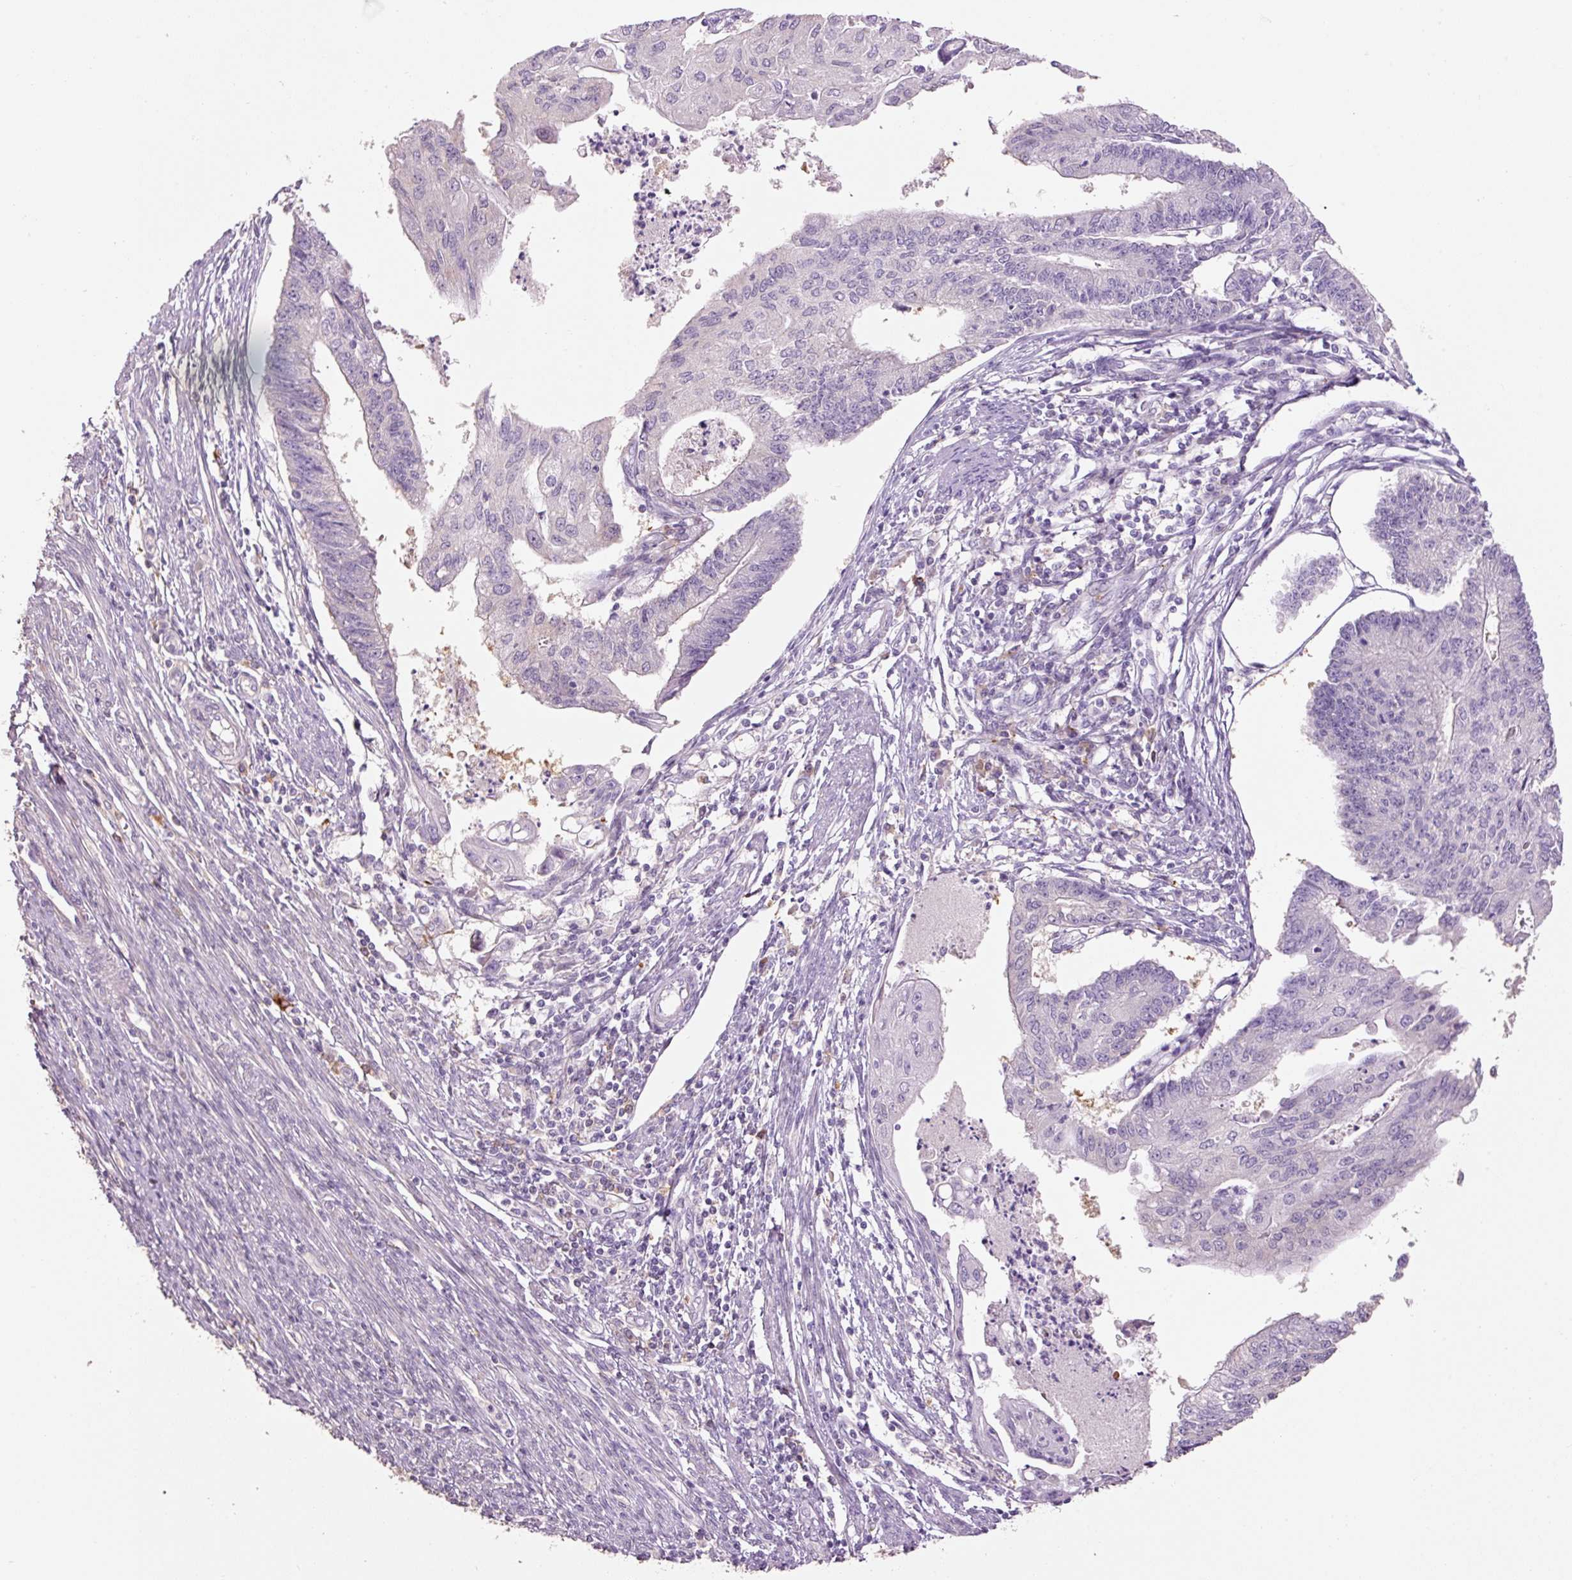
{"staining": {"intensity": "negative", "quantity": "none", "location": "none"}, "tissue": "endometrial cancer", "cell_type": "Tumor cells", "image_type": "cancer", "snomed": [{"axis": "morphology", "description": "Adenocarcinoma, NOS"}, {"axis": "topography", "description": "Endometrium"}], "caption": "Immunohistochemistry histopathology image of endometrial cancer stained for a protein (brown), which shows no staining in tumor cells. (Brightfield microscopy of DAB (3,3'-diaminobenzidine) IHC at high magnification).", "gene": "HAX1", "patient": {"sex": "female", "age": 56}}